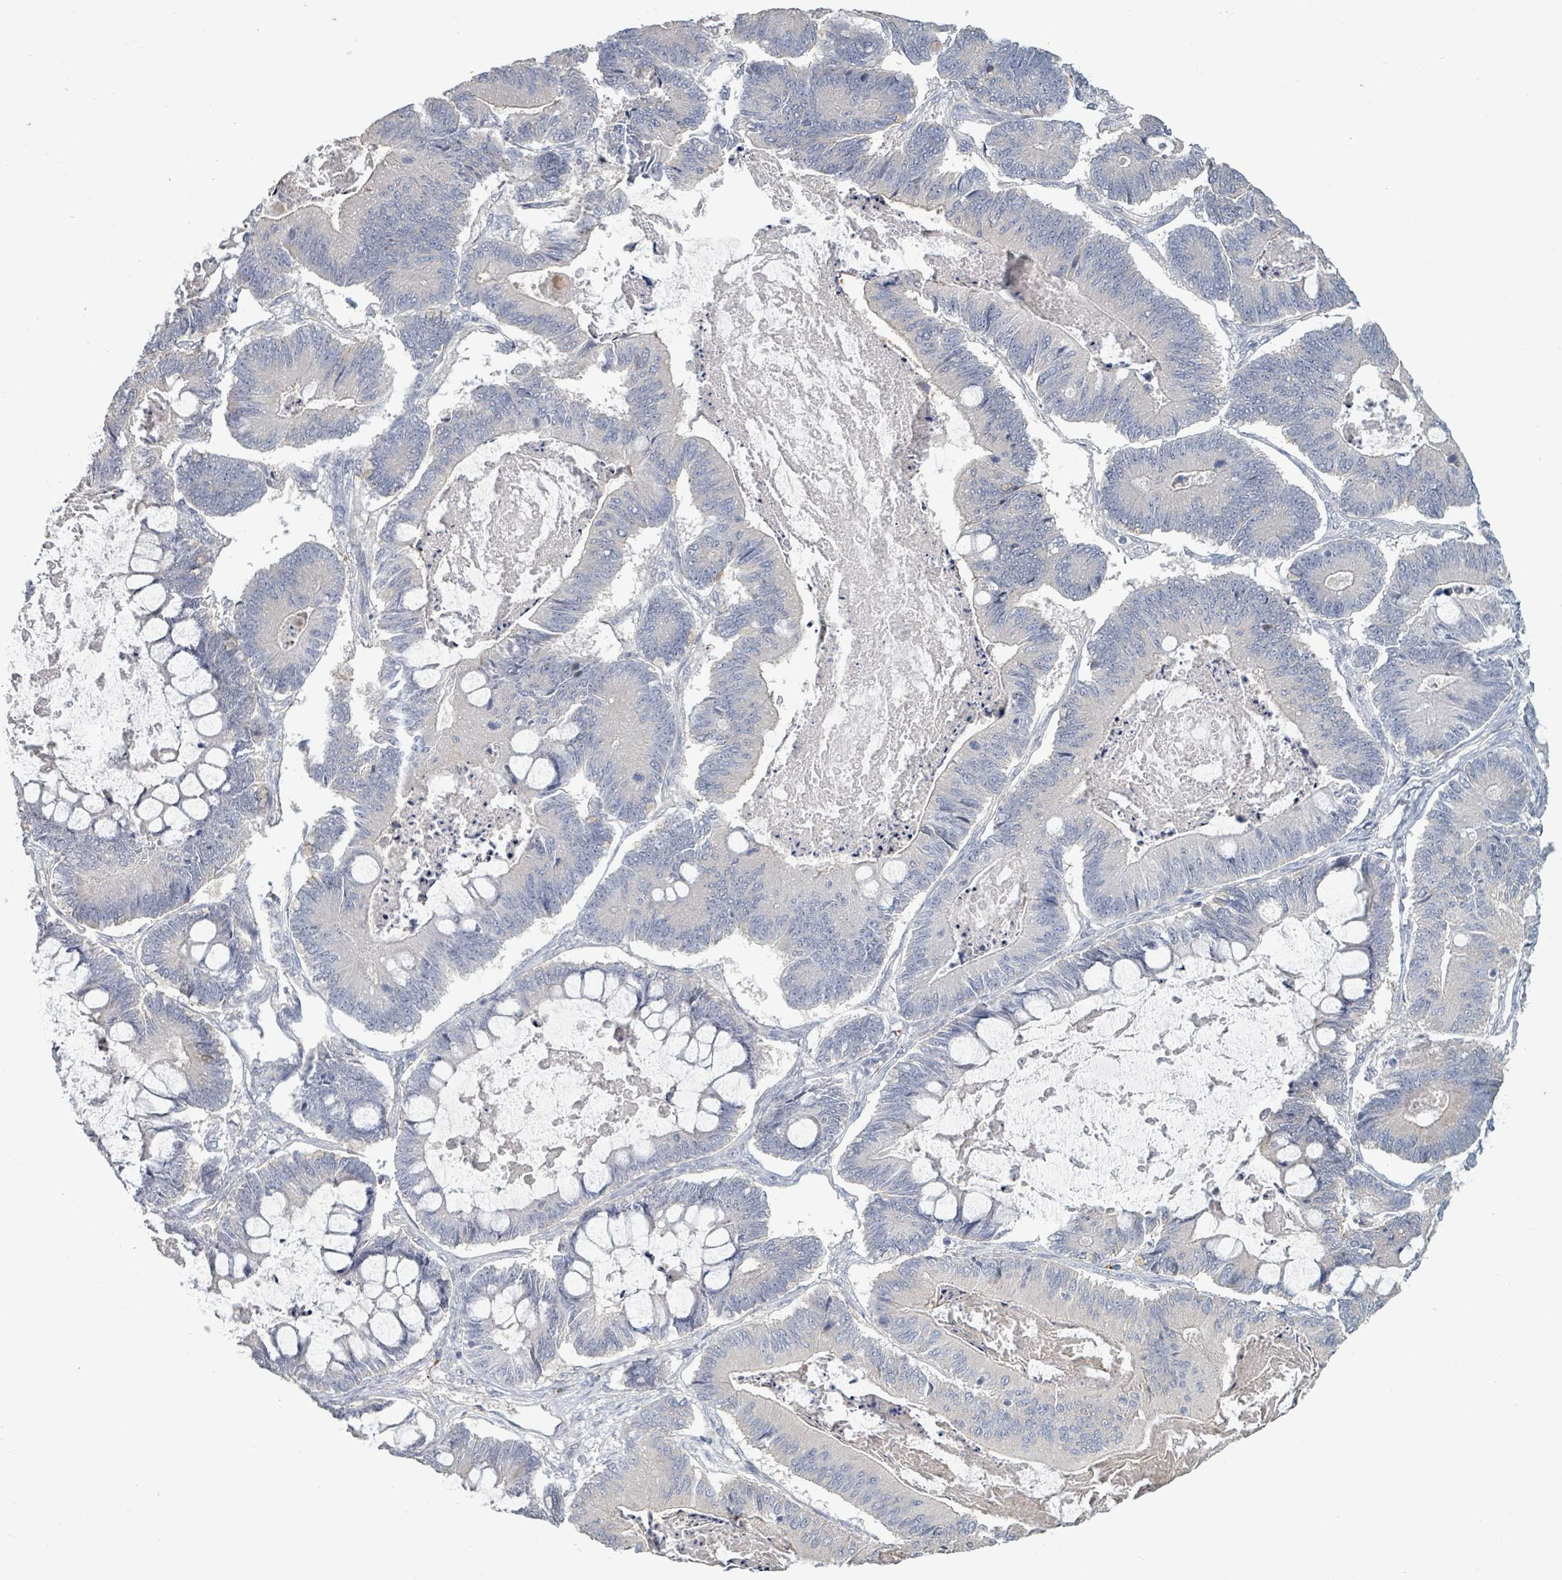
{"staining": {"intensity": "negative", "quantity": "none", "location": "none"}, "tissue": "ovarian cancer", "cell_type": "Tumor cells", "image_type": "cancer", "snomed": [{"axis": "morphology", "description": "Cystadenocarcinoma, mucinous, NOS"}, {"axis": "topography", "description": "Ovary"}], "caption": "Tumor cells show no significant expression in ovarian mucinous cystadenocarcinoma.", "gene": "PLAUR", "patient": {"sex": "female", "age": 61}}